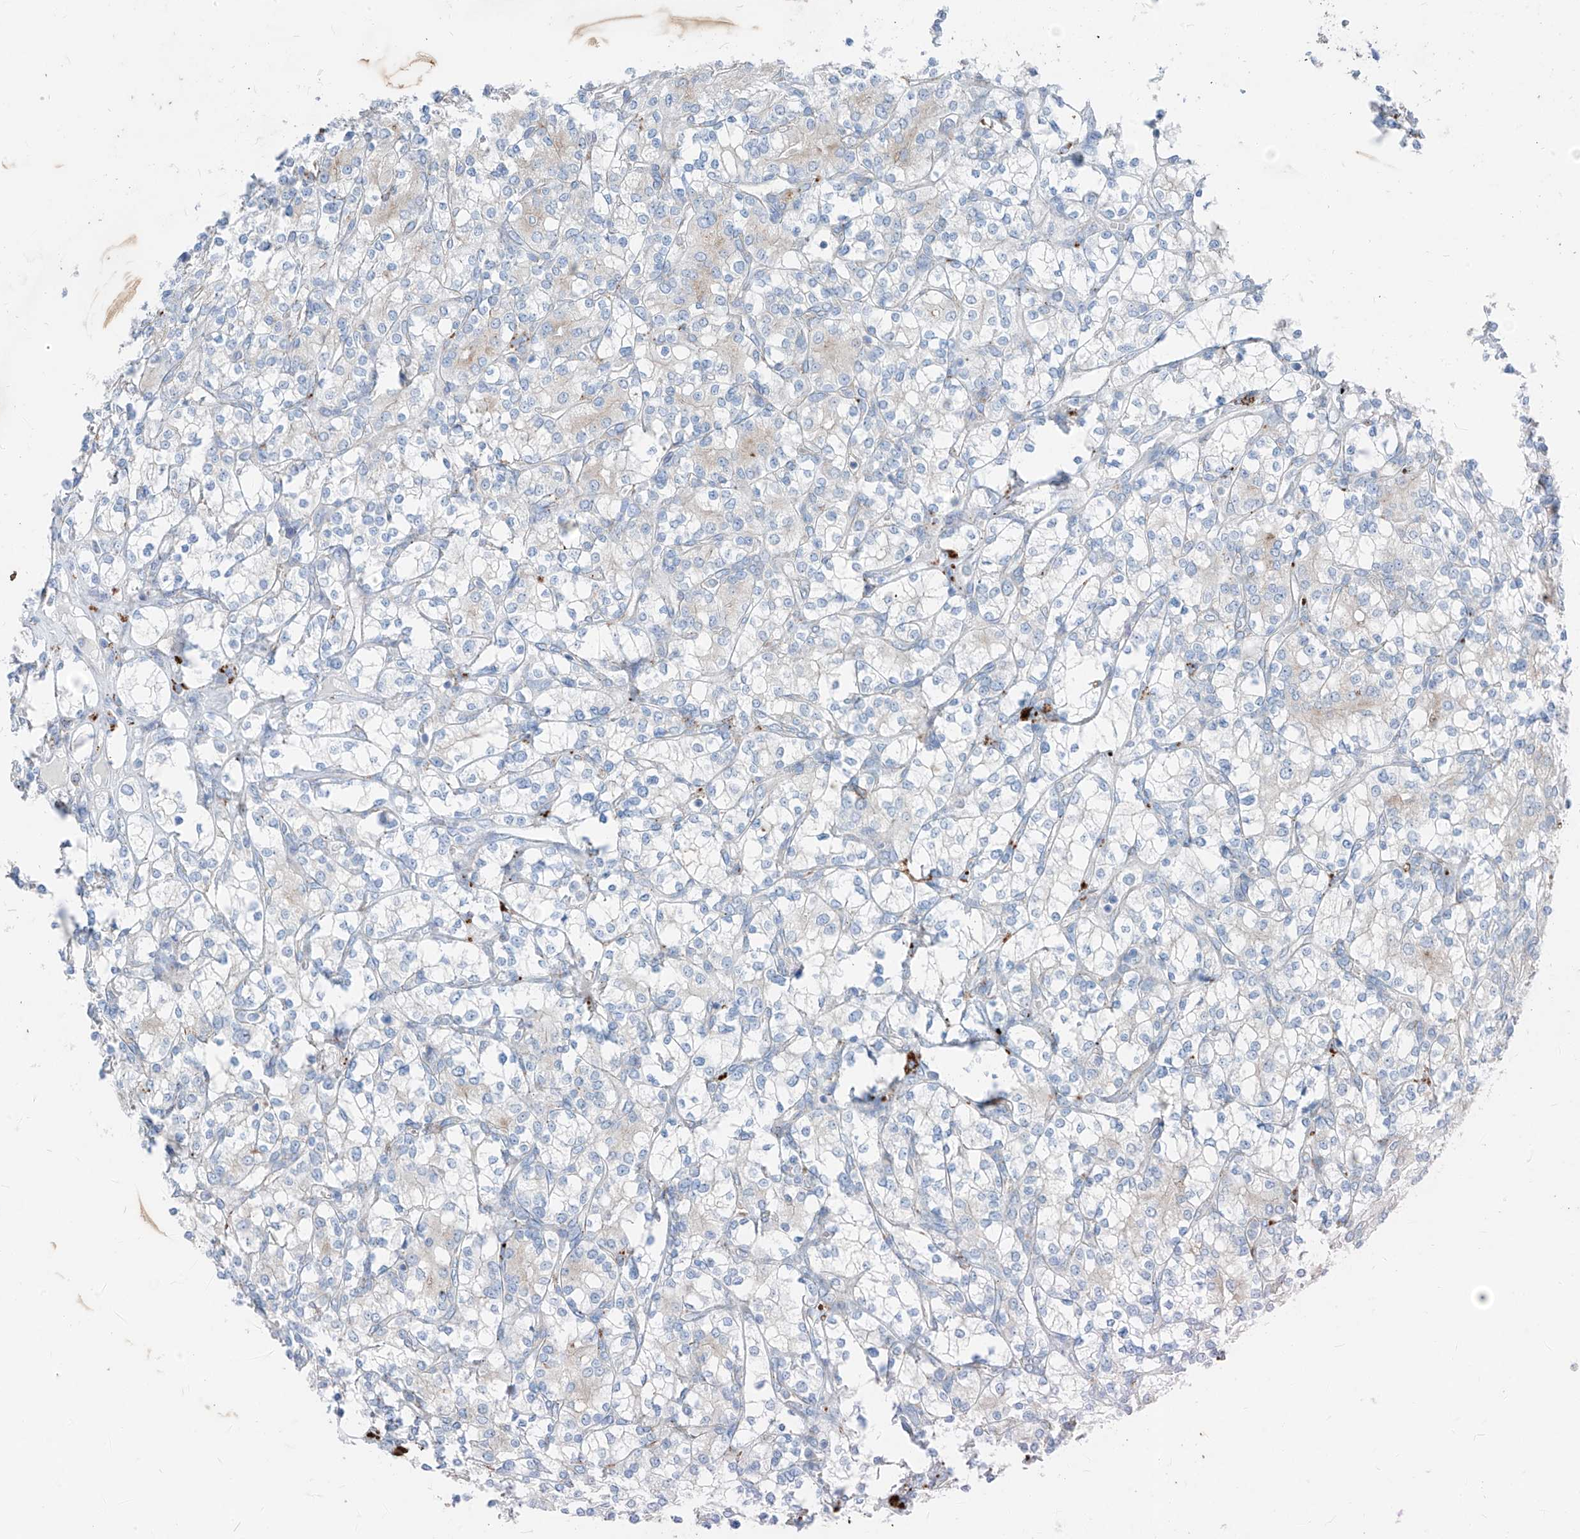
{"staining": {"intensity": "negative", "quantity": "none", "location": "none"}, "tissue": "renal cancer", "cell_type": "Tumor cells", "image_type": "cancer", "snomed": [{"axis": "morphology", "description": "Adenocarcinoma, NOS"}, {"axis": "topography", "description": "Kidney"}], "caption": "Protein analysis of renal cancer exhibits no significant expression in tumor cells.", "gene": "GPR137C", "patient": {"sex": "male", "age": 77}}